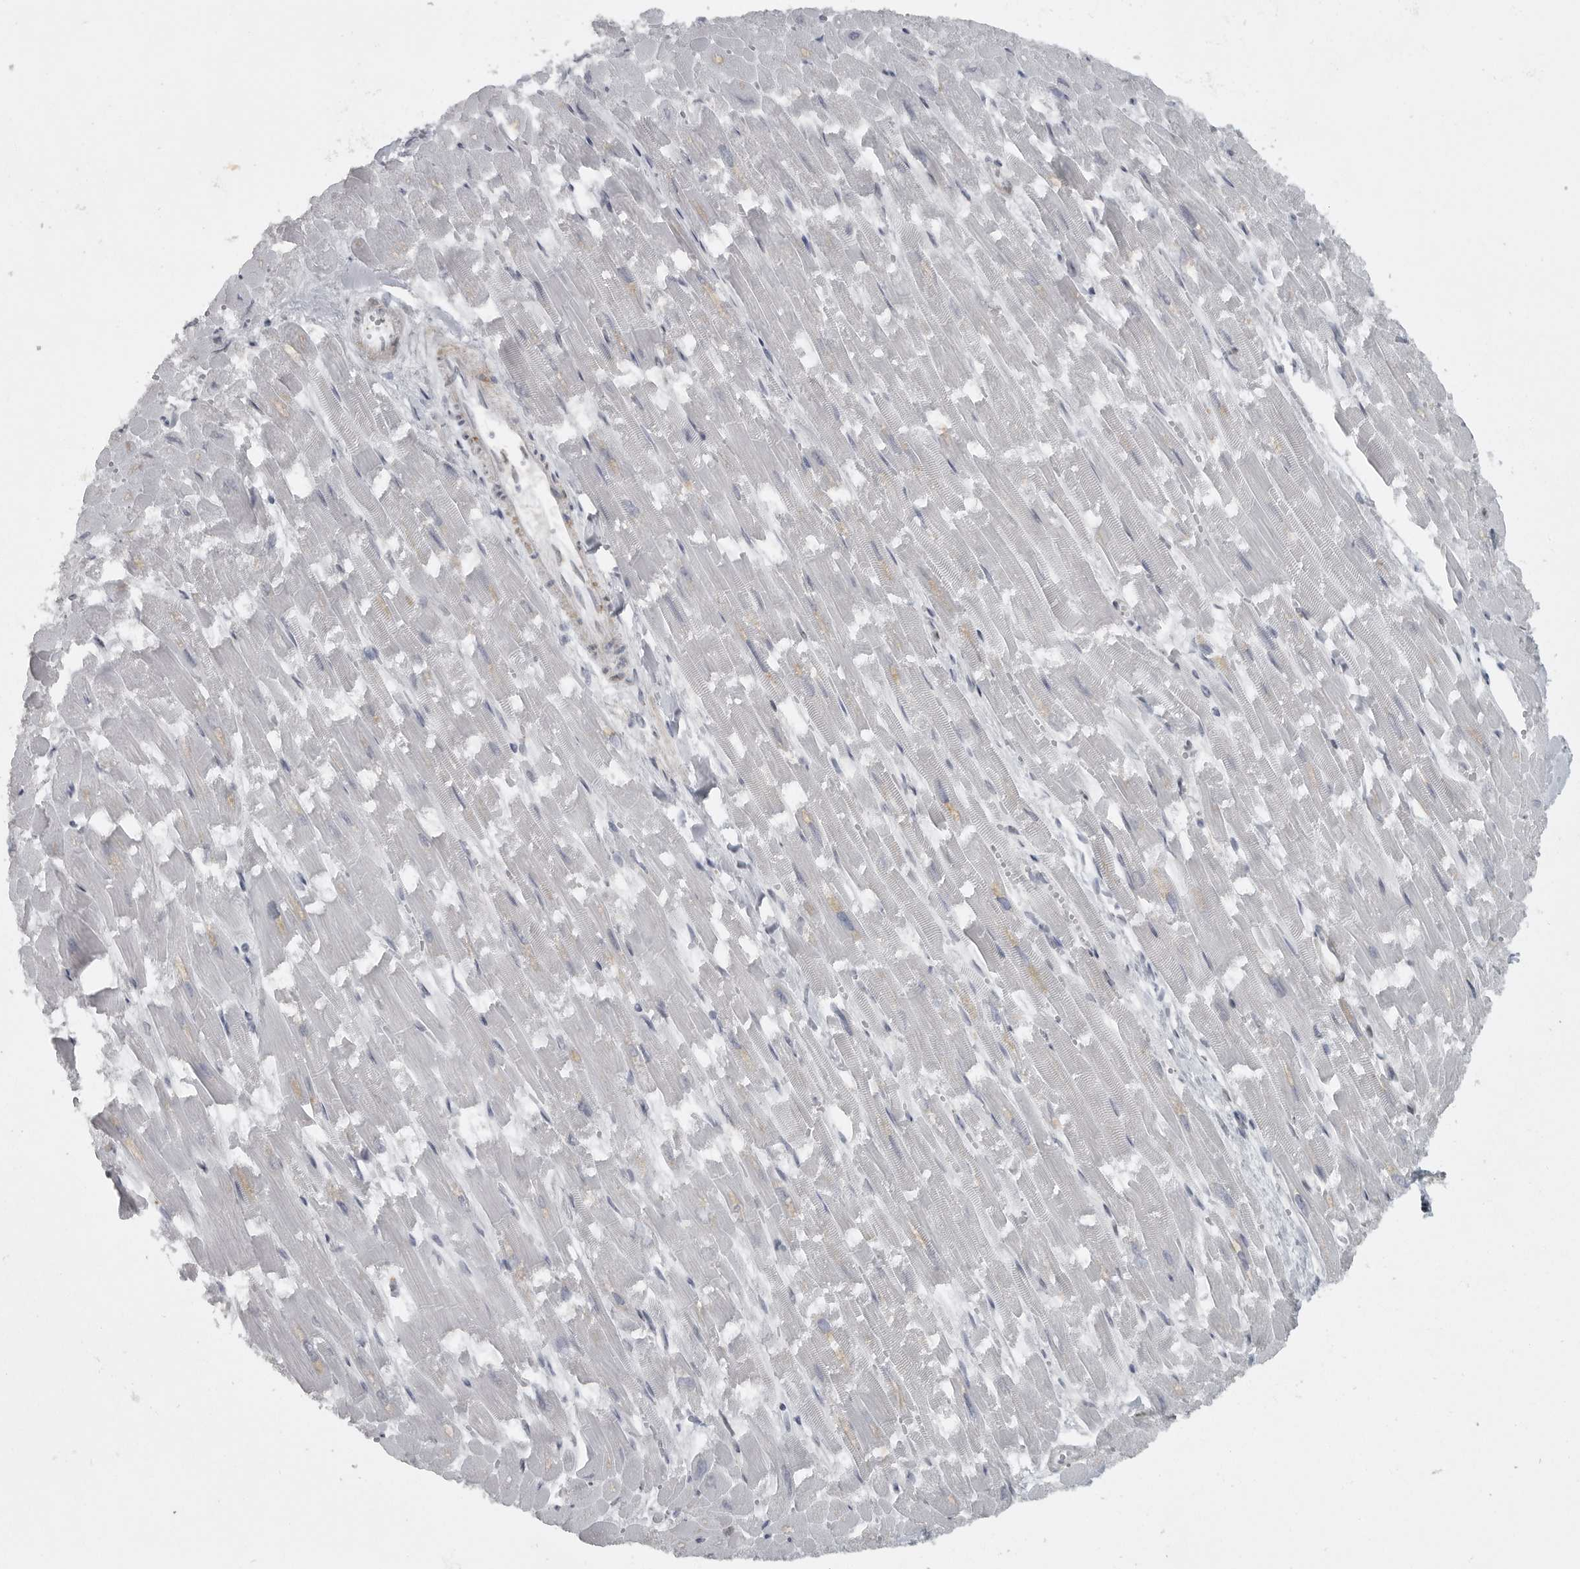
{"staining": {"intensity": "moderate", "quantity": "<25%", "location": "nuclear"}, "tissue": "heart muscle", "cell_type": "Cardiomyocytes", "image_type": "normal", "snomed": [{"axis": "morphology", "description": "Normal tissue, NOS"}, {"axis": "topography", "description": "Heart"}], "caption": "An immunohistochemistry image of unremarkable tissue is shown. Protein staining in brown highlights moderate nuclear positivity in heart muscle within cardiomyocytes.", "gene": "HMGN3", "patient": {"sex": "male", "age": 54}}